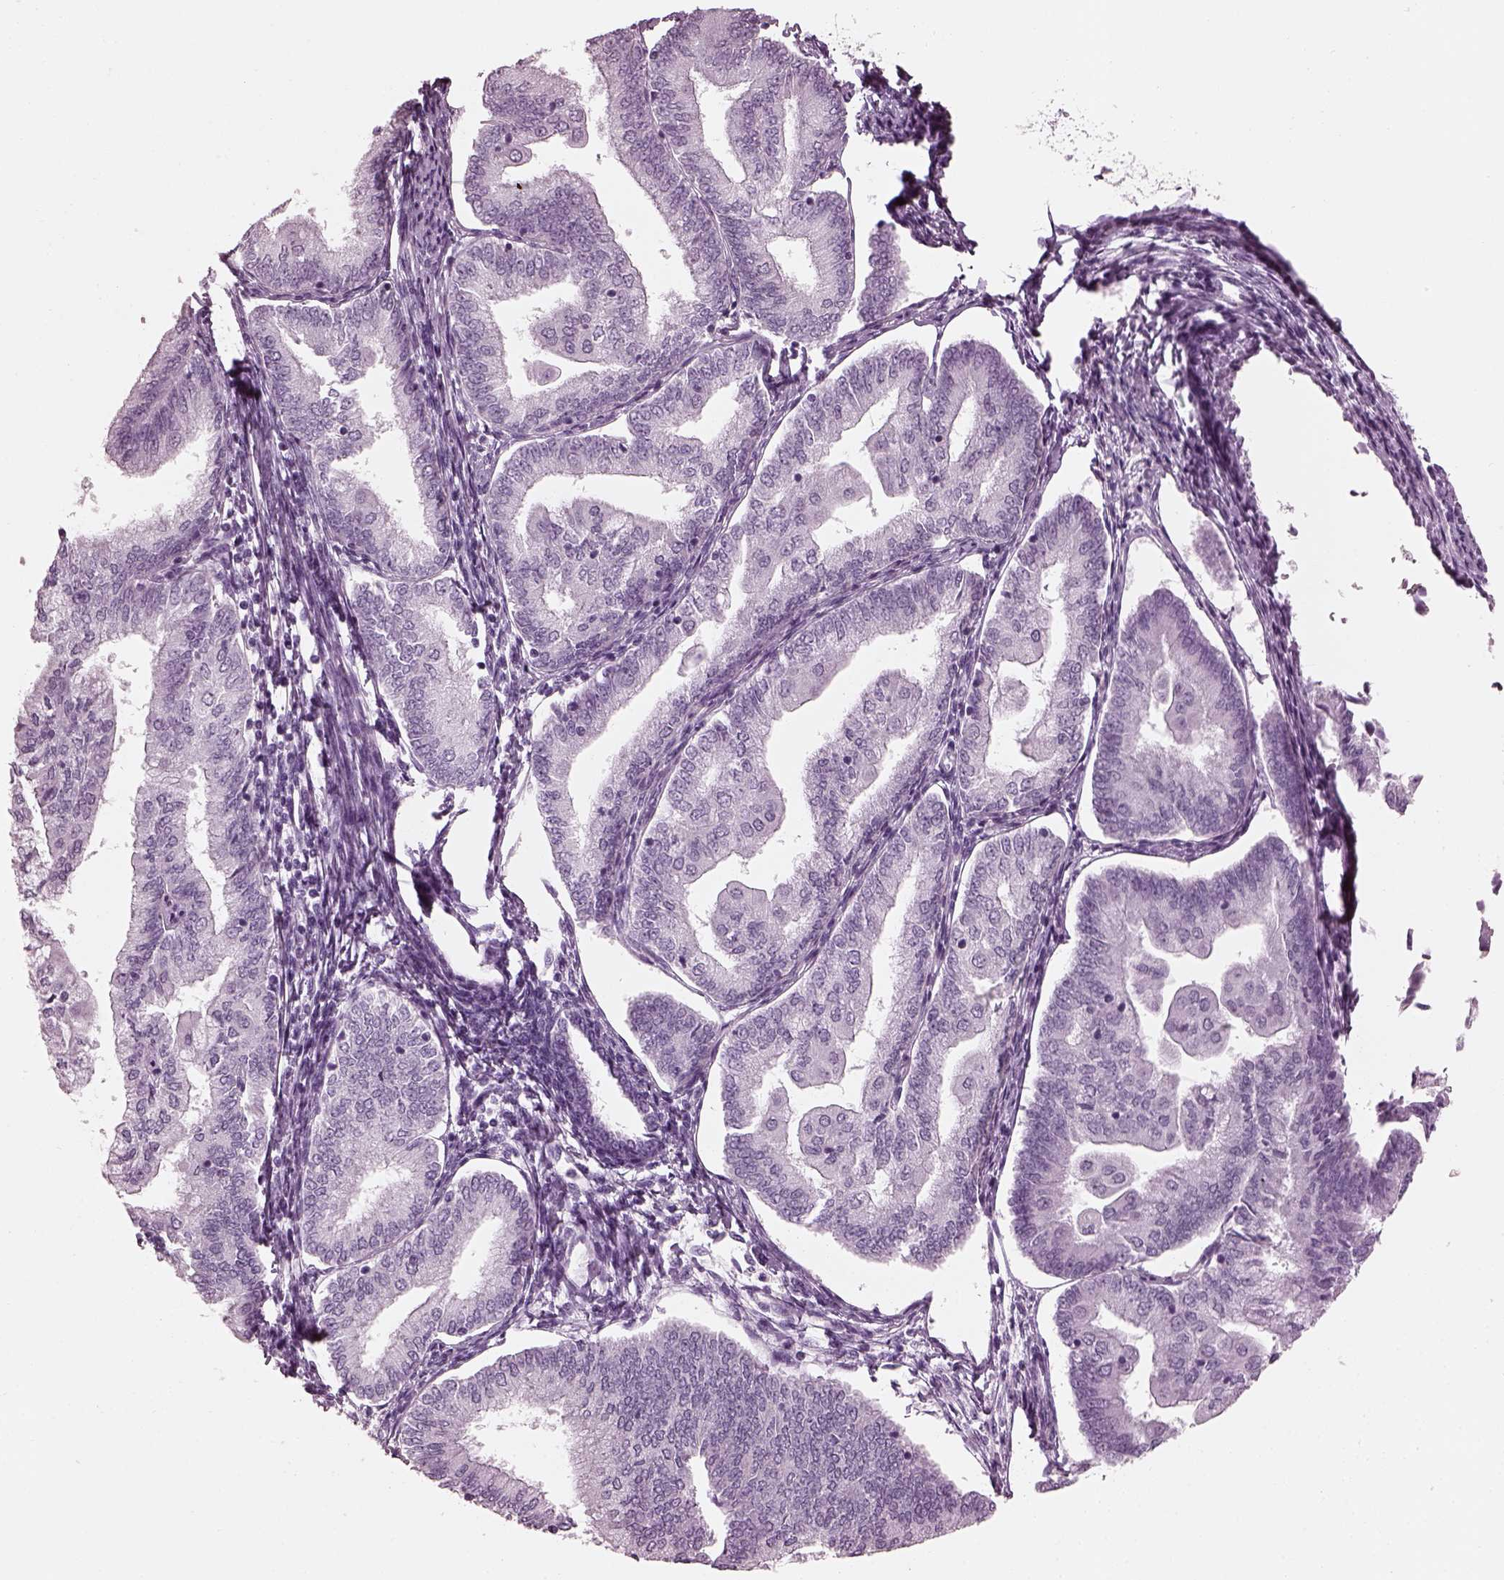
{"staining": {"intensity": "negative", "quantity": "none", "location": "none"}, "tissue": "endometrial cancer", "cell_type": "Tumor cells", "image_type": "cancer", "snomed": [{"axis": "morphology", "description": "Adenocarcinoma, NOS"}, {"axis": "topography", "description": "Endometrium"}], "caption": "Protein analysis of adenocarcinoma (endometrial) reveals no significant expression in tumor cells.", "gene": "TCHHL1", "patient": {"sex": "female", "age": 55}}